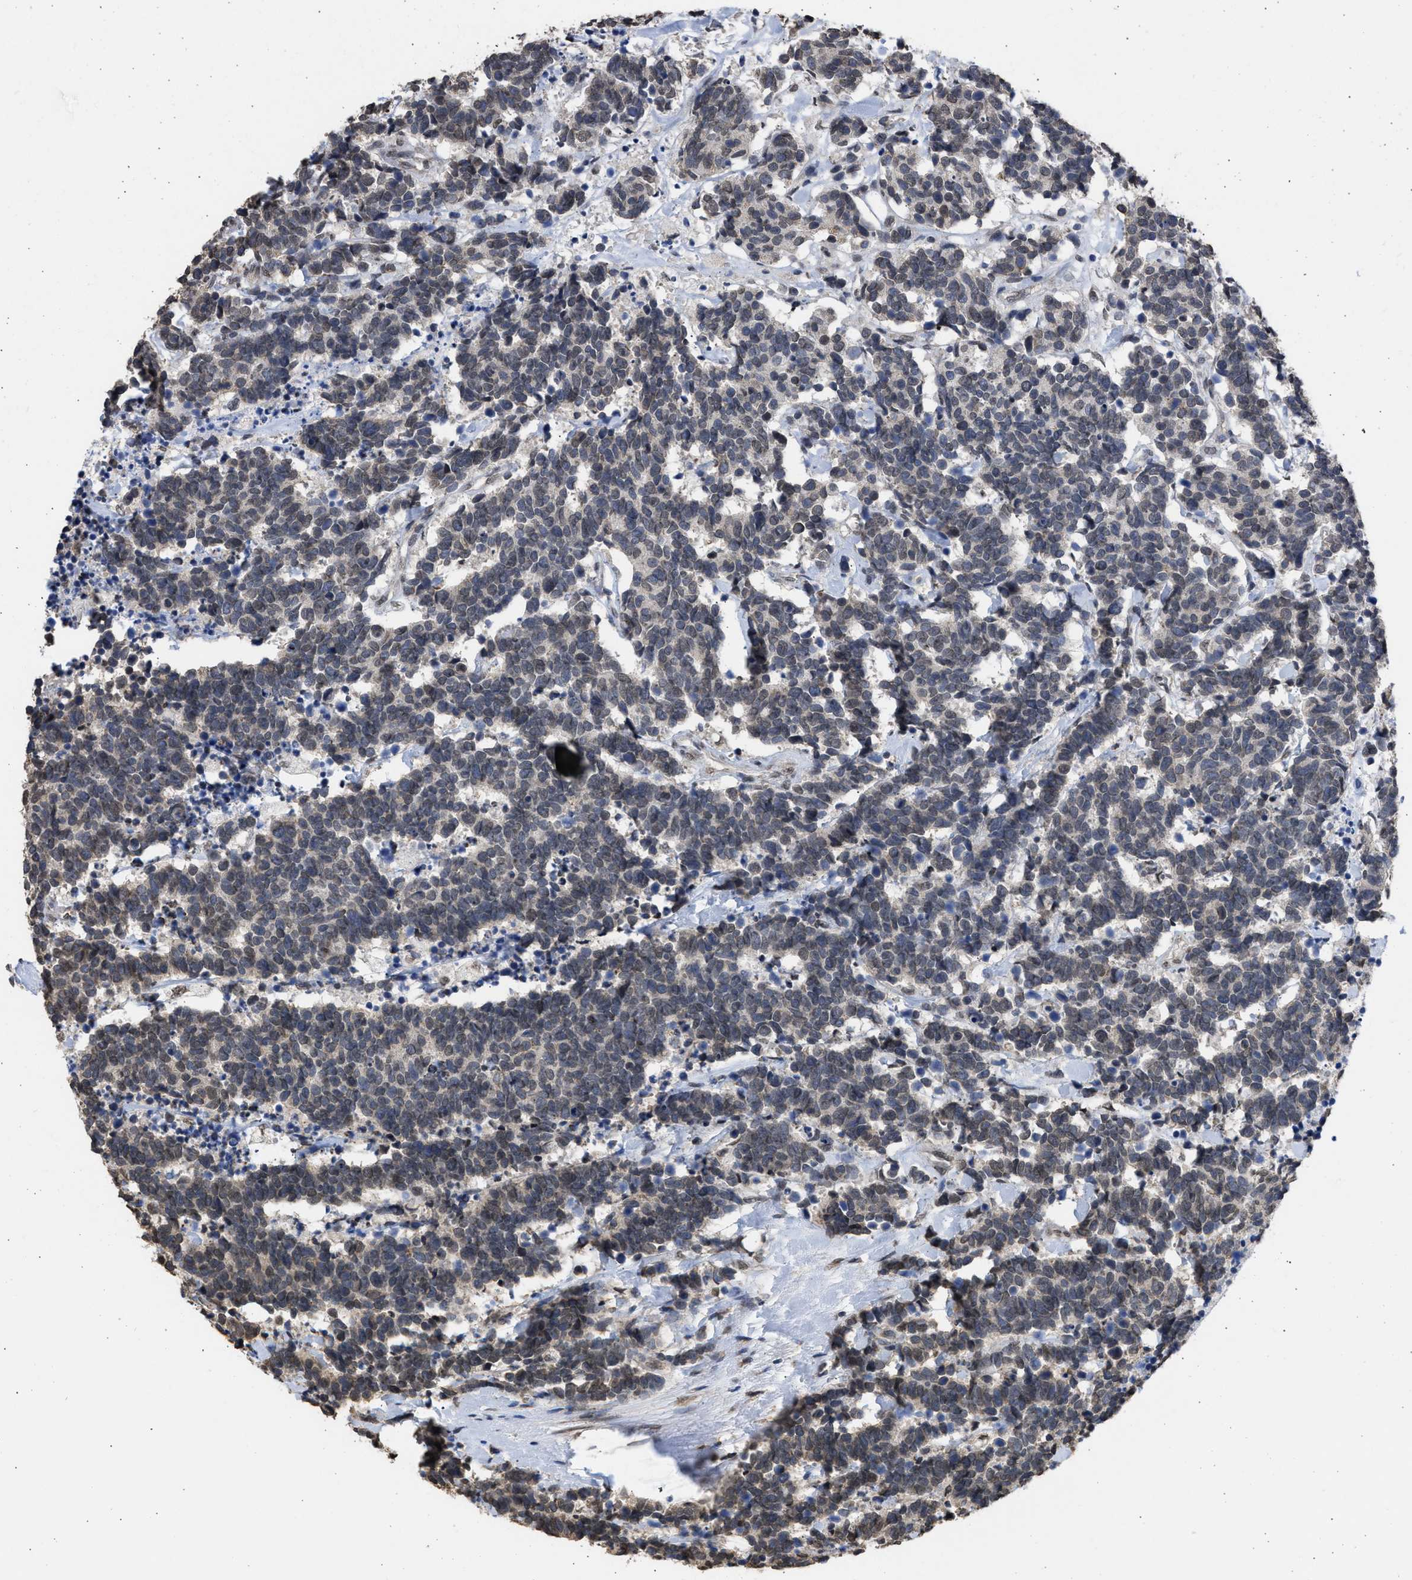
{"staining": {"intensity": "negative", "quantity": "none", "location": "none"}, "tissue": "carcinoid", "cell_type": "Tumor cells", "image_type": "cancer", "snomed": [{"axis": "morphology", "description": "Carcinoma, NOS"}, {"axis": "morphology", "description": "Carcinoid, malignant, NOS"}, {"axis": "topography", "description": "Urinary bladder"}], "caption": "Immunohistochemistry (IHC) of carcinoma reveals no staining in tumor cells. The staining was performed using DAB to visualize the protein expression in brown, while the nuclei were stained in blue with hematoxylin (Magnification: 20x).", "gene": "NUP35", "patient": {"sex": "male", "age": 57}}